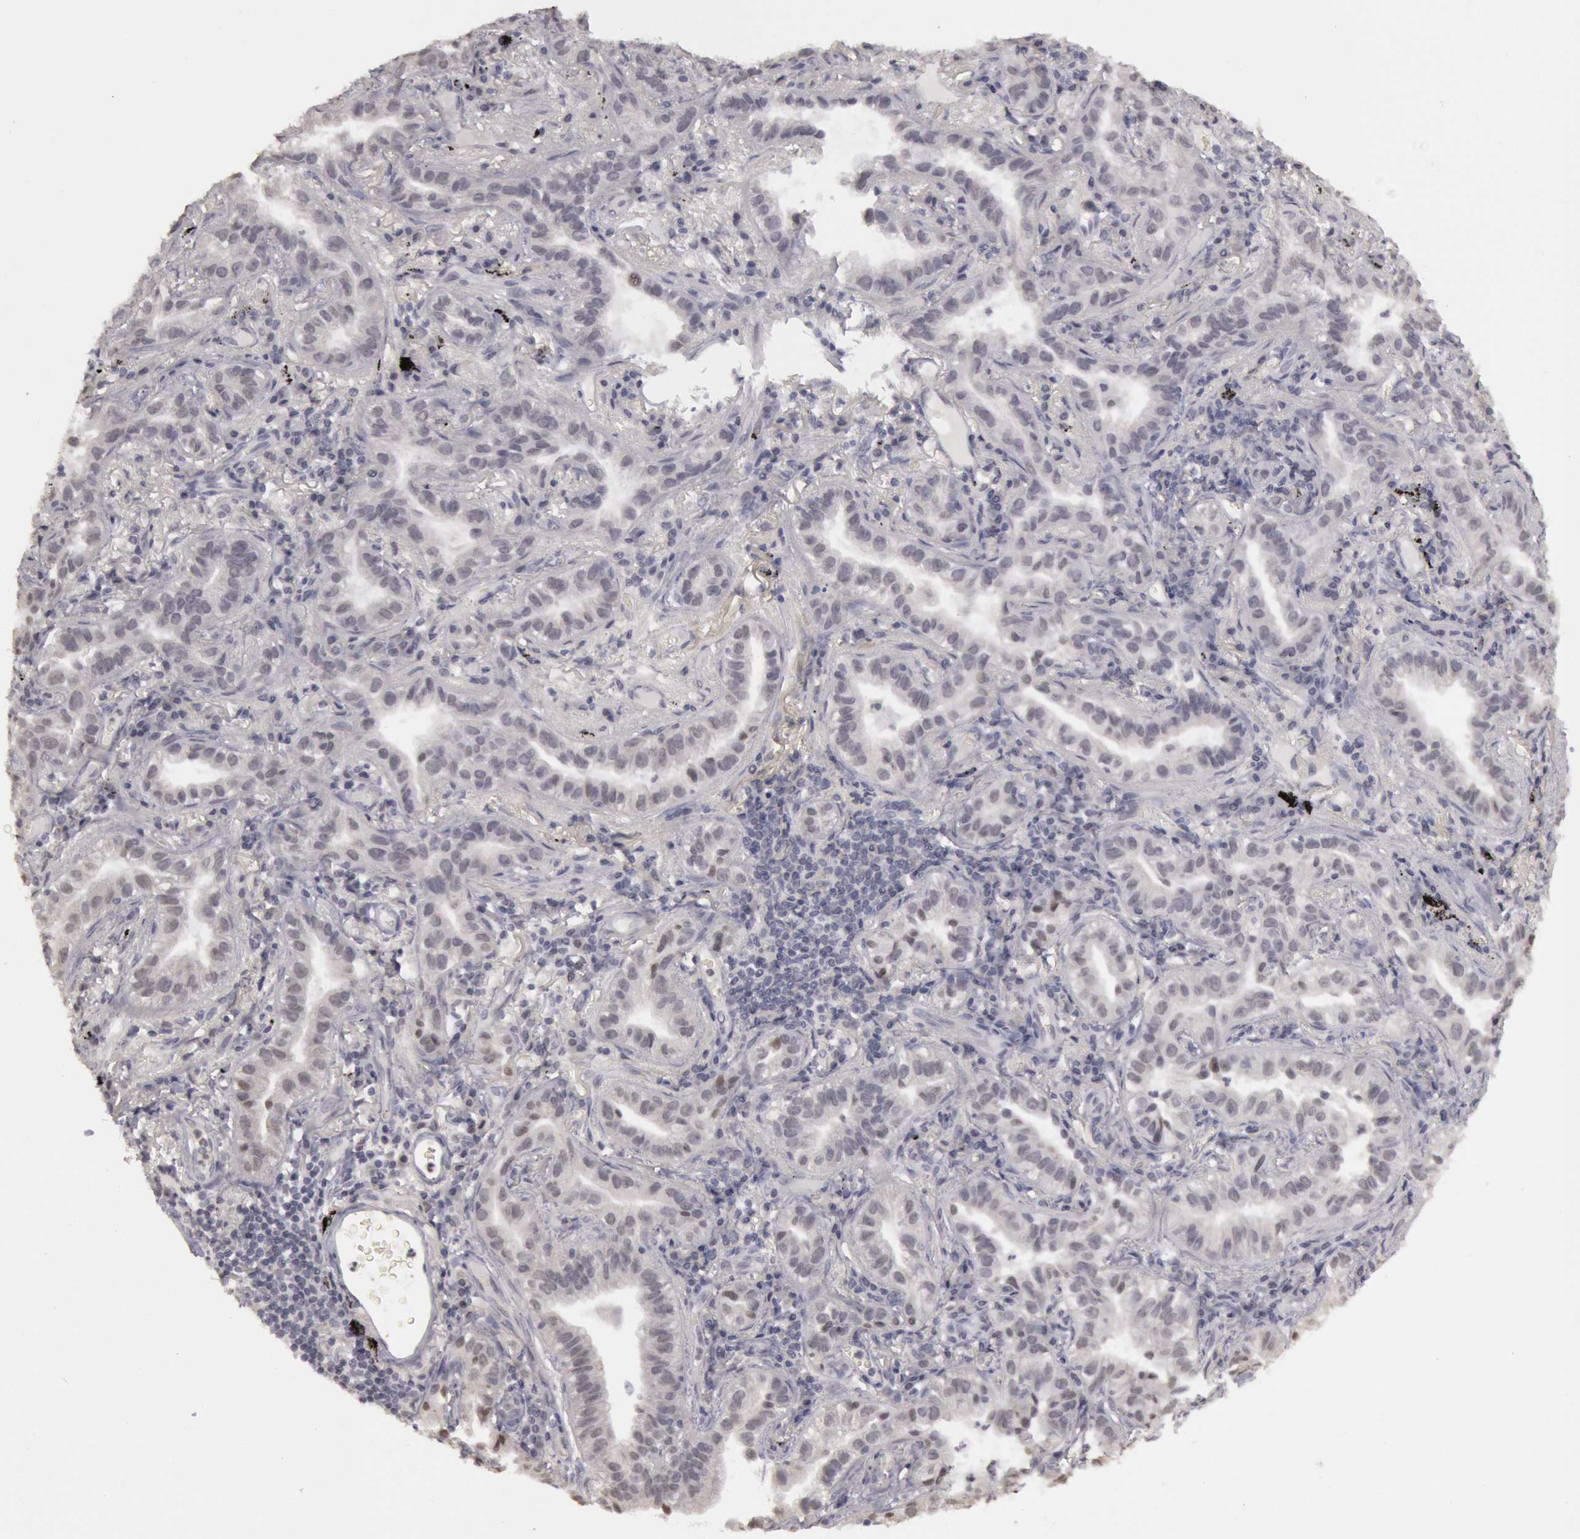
{"staining": {"intensity": "negative", "quantity": "none", "location": "none"}, "tissue": "lung cancer", "cell_type": "Tumor cells", "image_type": "cancer", "snomed": [{"axis": "morphology", "description": "Adenocarcinoma, NOS"}, {"axis": "topography", "description": "Lung"}], "caption": "Immunohistochemistry of lung cancer (adenocarcinoma) displays no positivity in tumor cells. (IHC, brightfield microscopy, high magnification).", "gene": "RIMBP3C", "patient": {"sex": "female", "age": 50}}